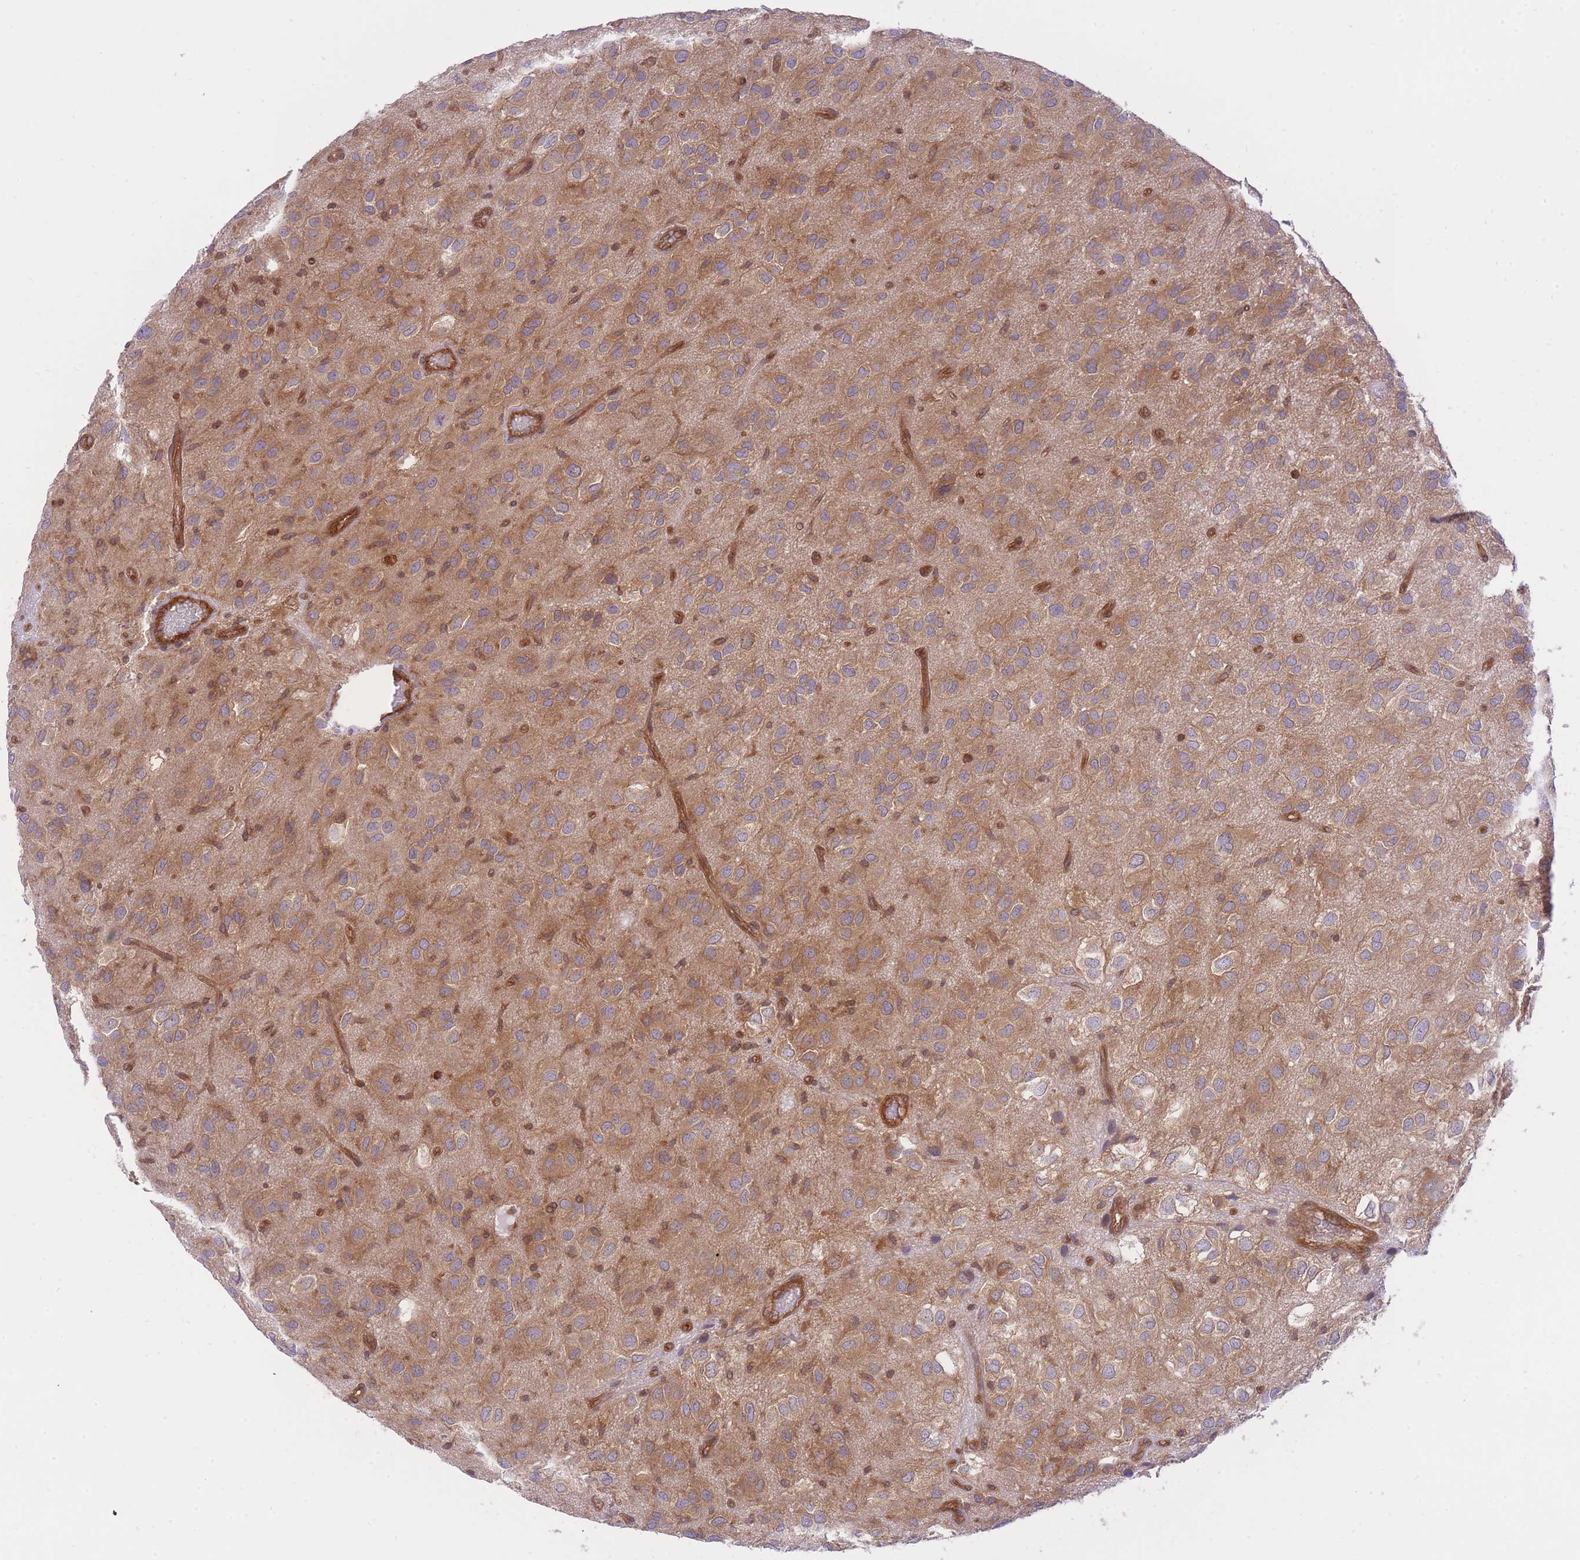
{"staining": {"intensity": "moderate", "quantity": ">75%", "location": "cytoplasmic/membranous"}, "tissue": "glioma", "cell_type": "Tumor cells", "image_type": "cancer", "snomed": [{"axis": "morphology", "description": "Glioma, malignant, Low grade"}, {"axis": "topography", "description": "Brain"}], "caption": "Protein expression analysis of human glioma reveals moderate cytoplasmic/membranous expression in approximately >75% of tumor cells. The staining is performed using DAB (3,3'-diaminobenzidine) brown chromogen to label protein expression. The nuclei are counter-stained blue using hematoxylin.", "gene": "PREP", "patient": {"sex": "male", "age": 66}}